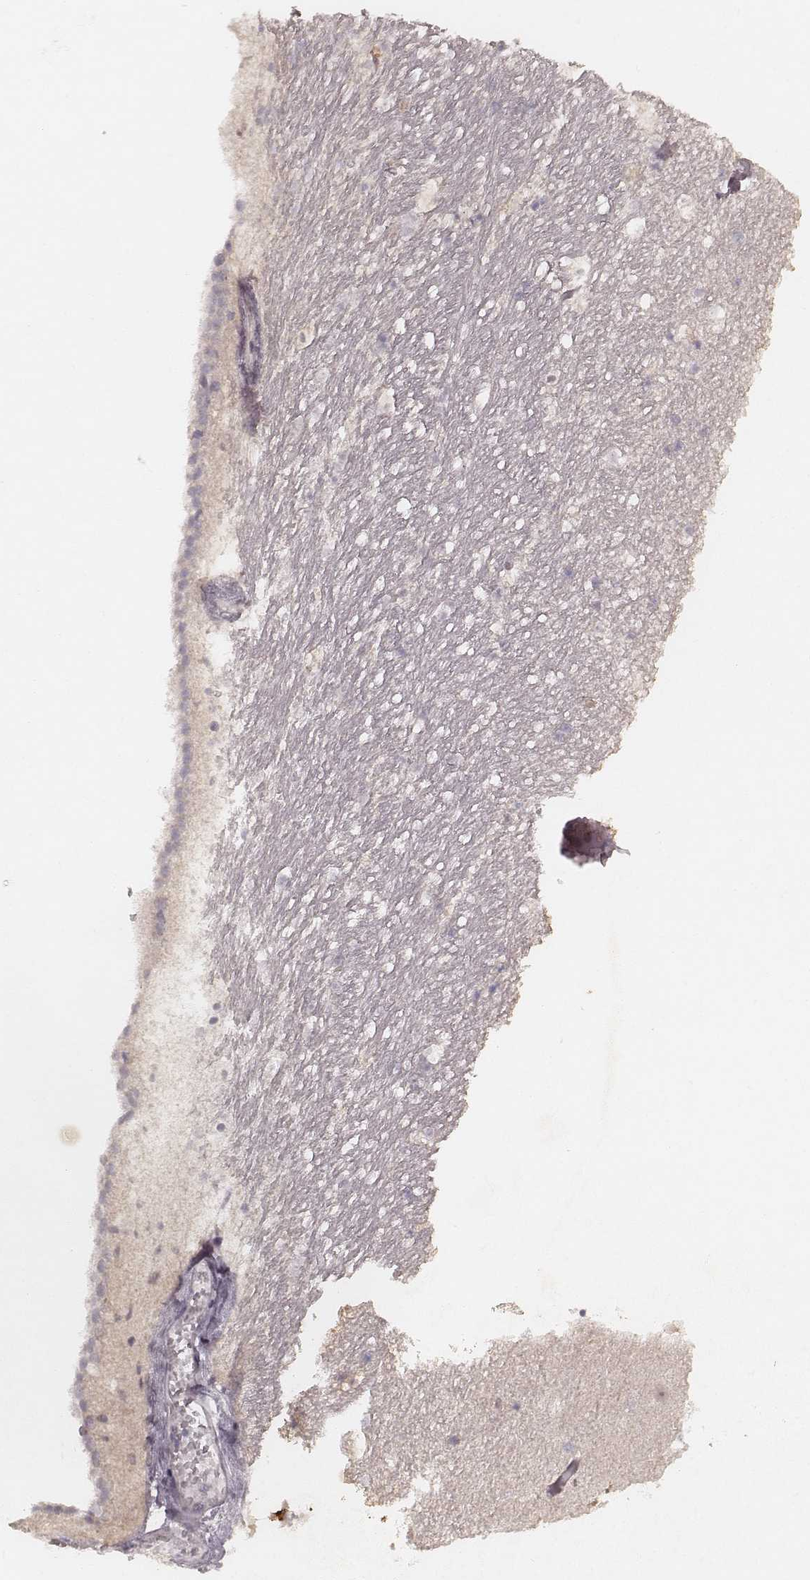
{"staining": {"intensity": "negative", "quantity": "none", "location": "none"}, "tissue": "hippocampus", "cell_type": "Glial cells", "image_type": "normal", "snomed": [{"axis": "morphology", "description": "Normal tissue, NOS"}, {"axis": "topography", "description": "Hippocampus"}], "caption": "This is a photomicrograph of IHC staining of normal hippocampus, which shows no staining in glial cells.", "gene": "FAM13B", "patient": {"sex": "male", "age": 26}}